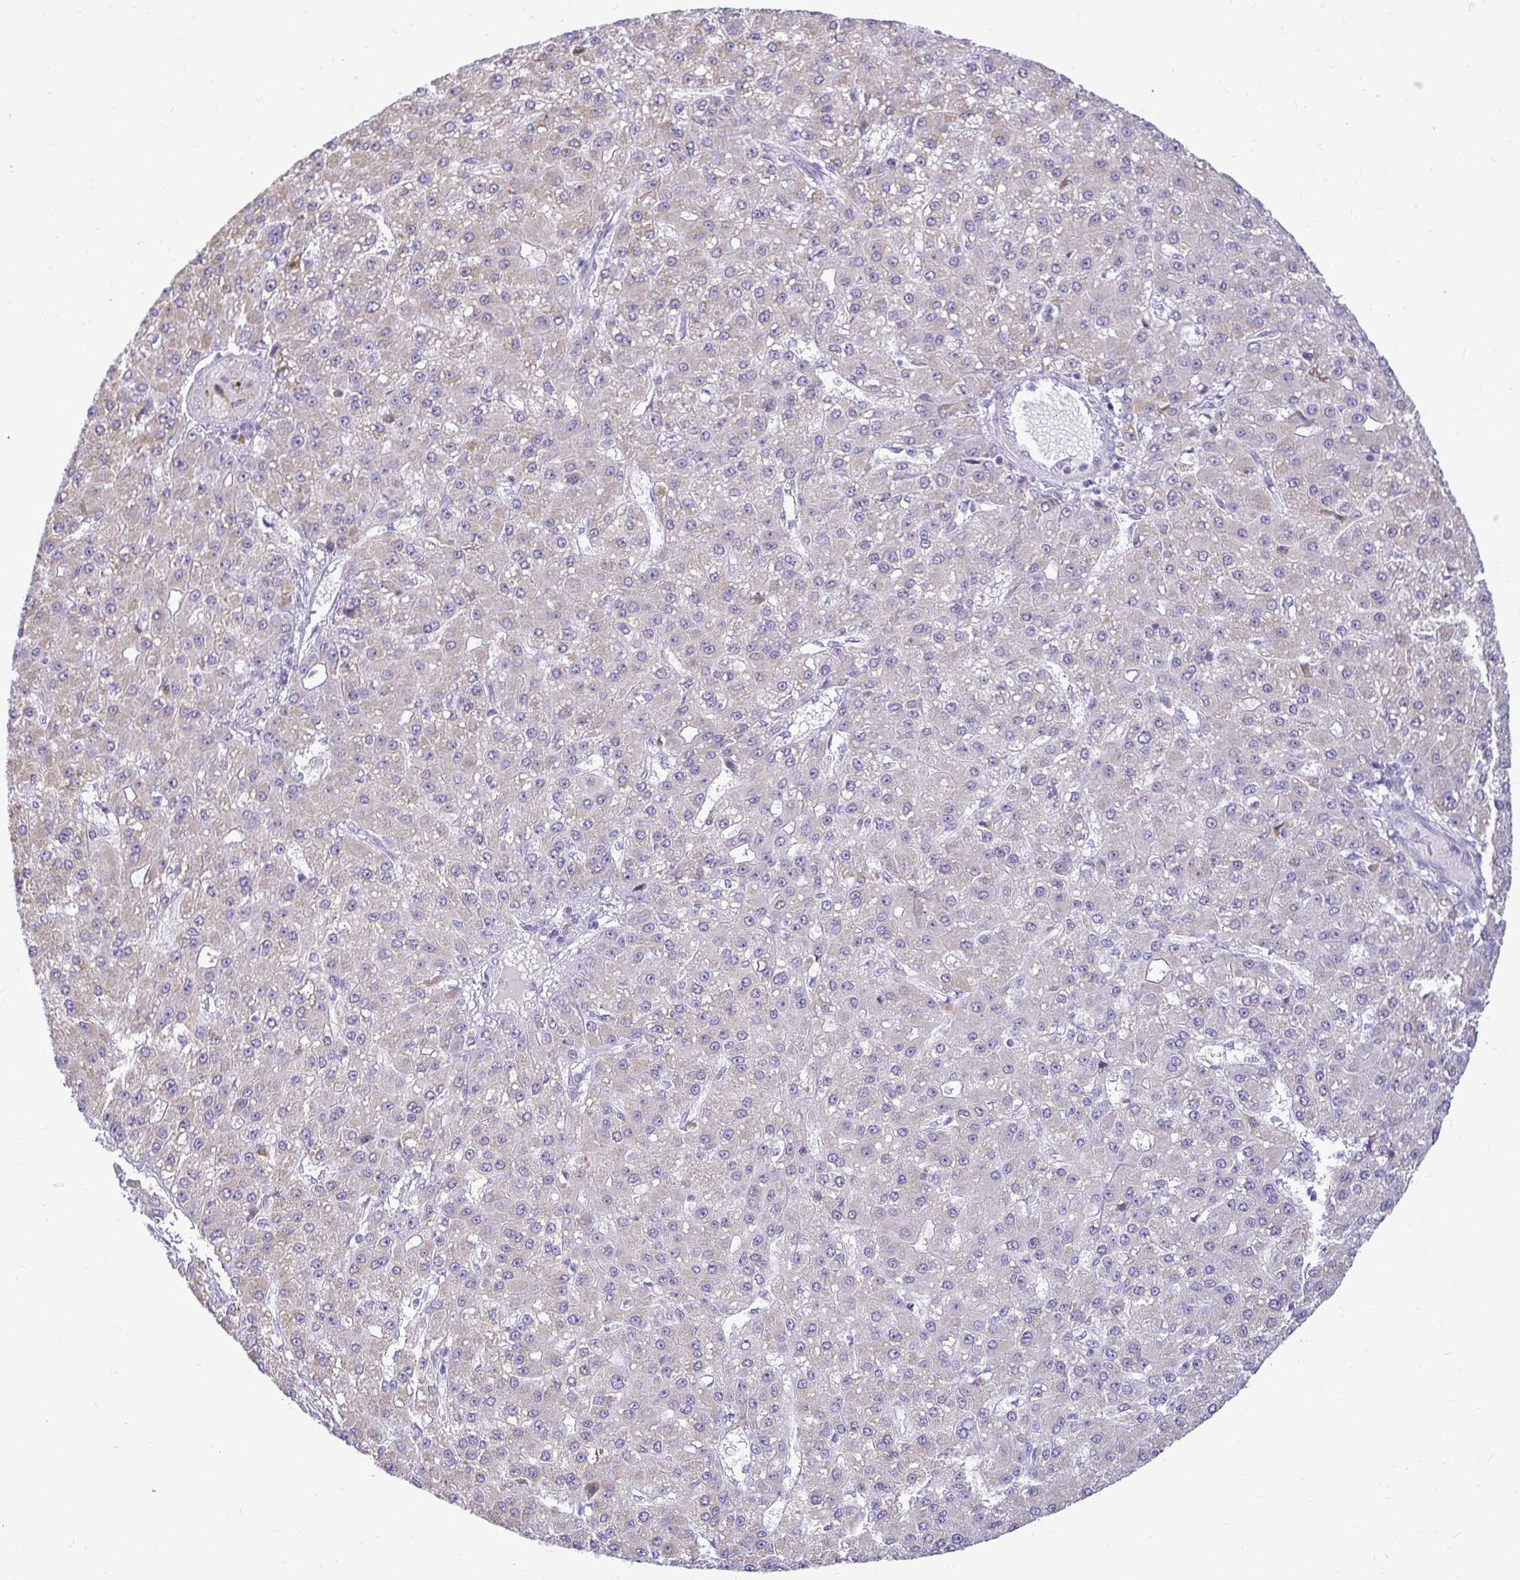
{"staining": {"intensity": "weak", "quantity": "<25%", "location": "cytoplasmic/membranous"}, "tissue": "liver cancer", "cell_type": "Tumor cells", "image_type": "cancer", "snomed": [{"axis": "morphology", "description": "Carcinoma, Hepatocellular, NOS"}, {"axis": "topography", "description": "Liver"}], "caption": "The photomicrograph exhibits no staining of tumor cells in liver cancer.", "gene": "PKN3", "patient": {"sex": "male", "age": 67}}